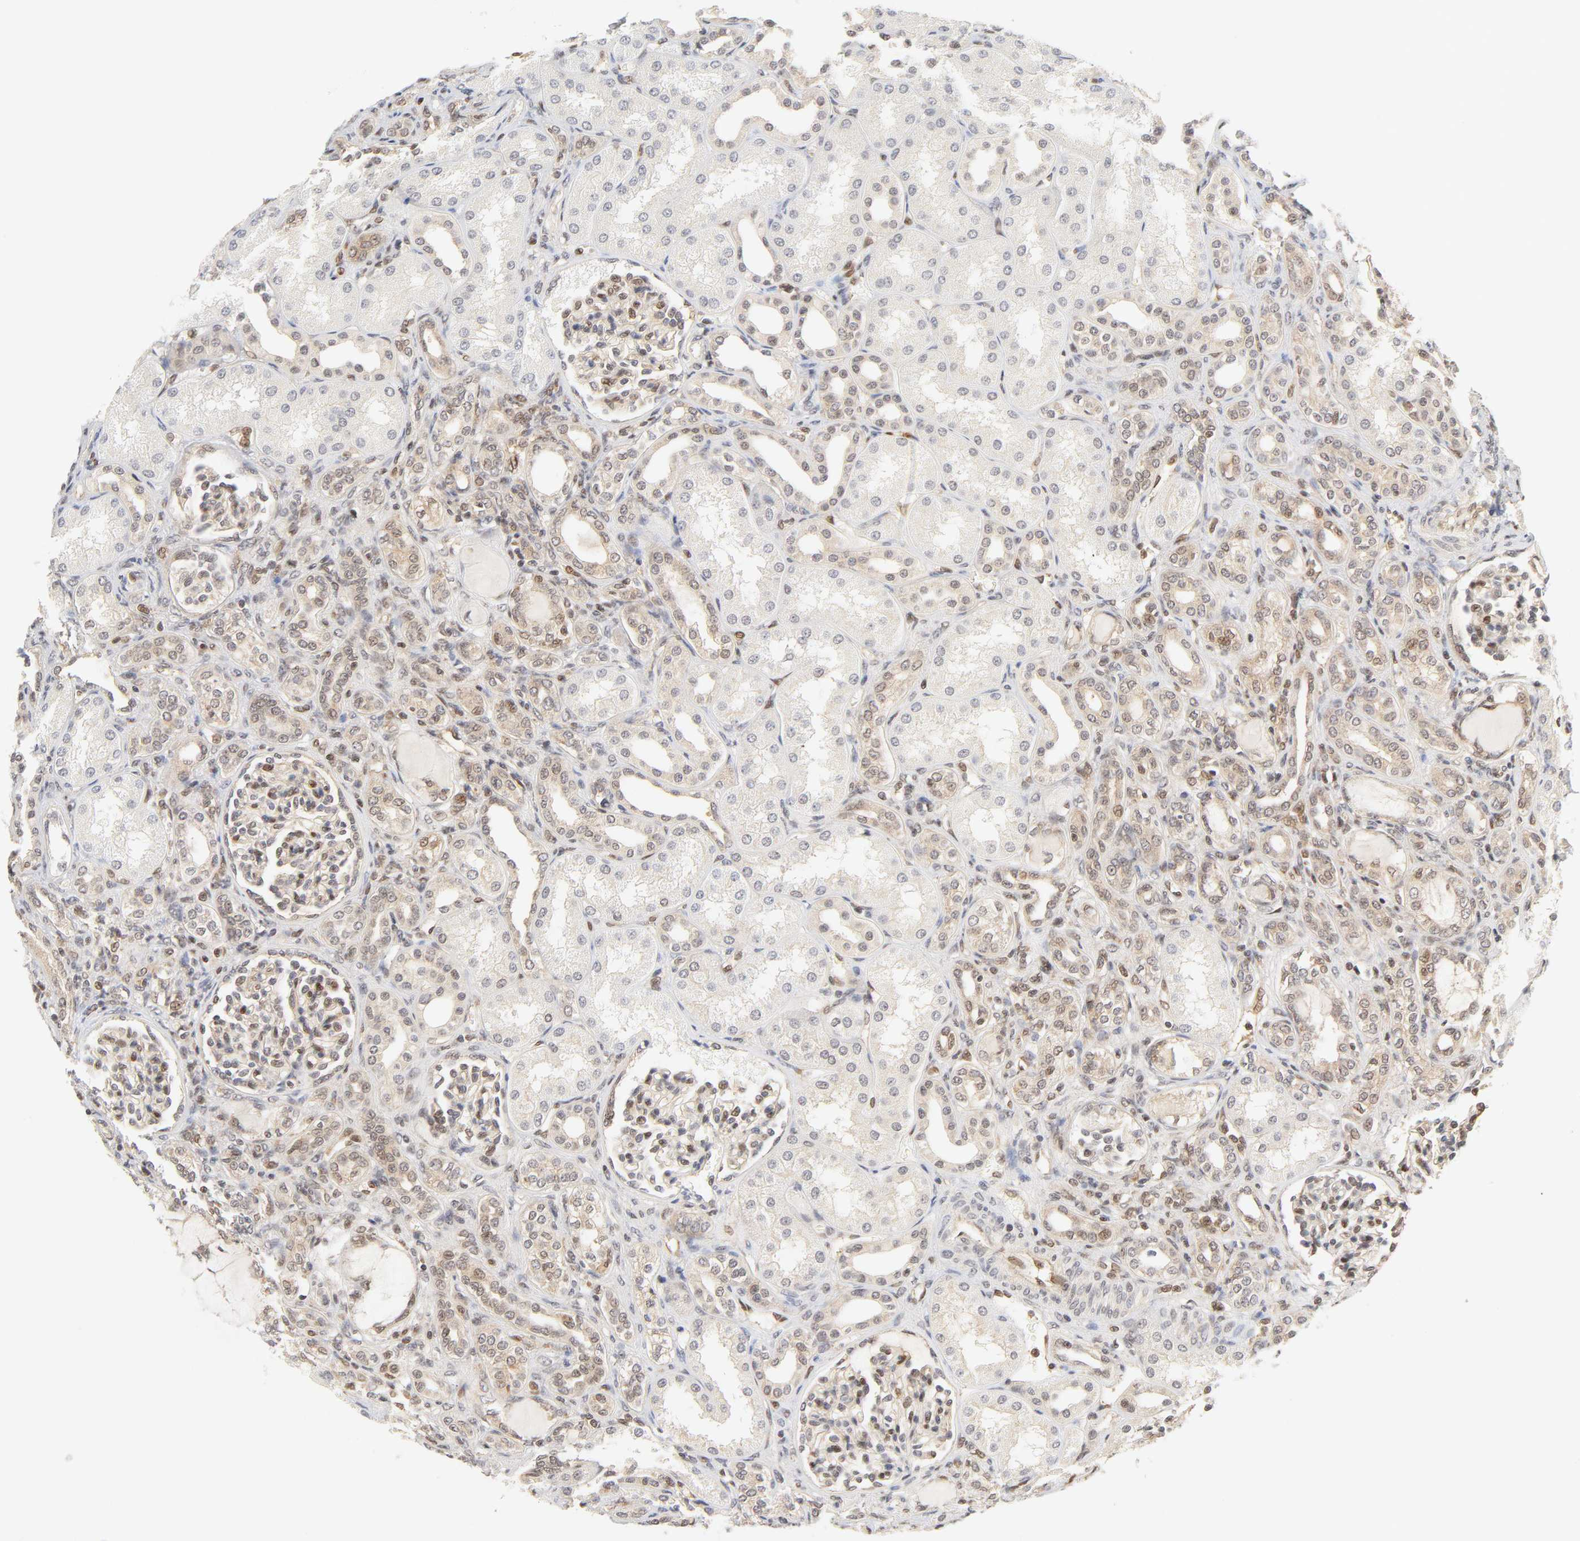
{"staining": {"intensity": "moderate", "quantity": "25%-75%", "location": "nuclear"}, "tissue": "kidney", "cell_type": "Cells in glomeruli", "image_type": "normal", "snomed": [{"axis": "morphology", "description": "Normal tissue, NOS"}, {"axis": "topography", "description": "Kidney"}], "caption": "An immunohistochemistry (IHC) histopathology image of normal tissue is shown. Protein staining in brown labels moderate nuclear positivity in kidney within cells in glomeruli.", "gene": "CDC37", "patient": {"sex": "male", "age": 7}}